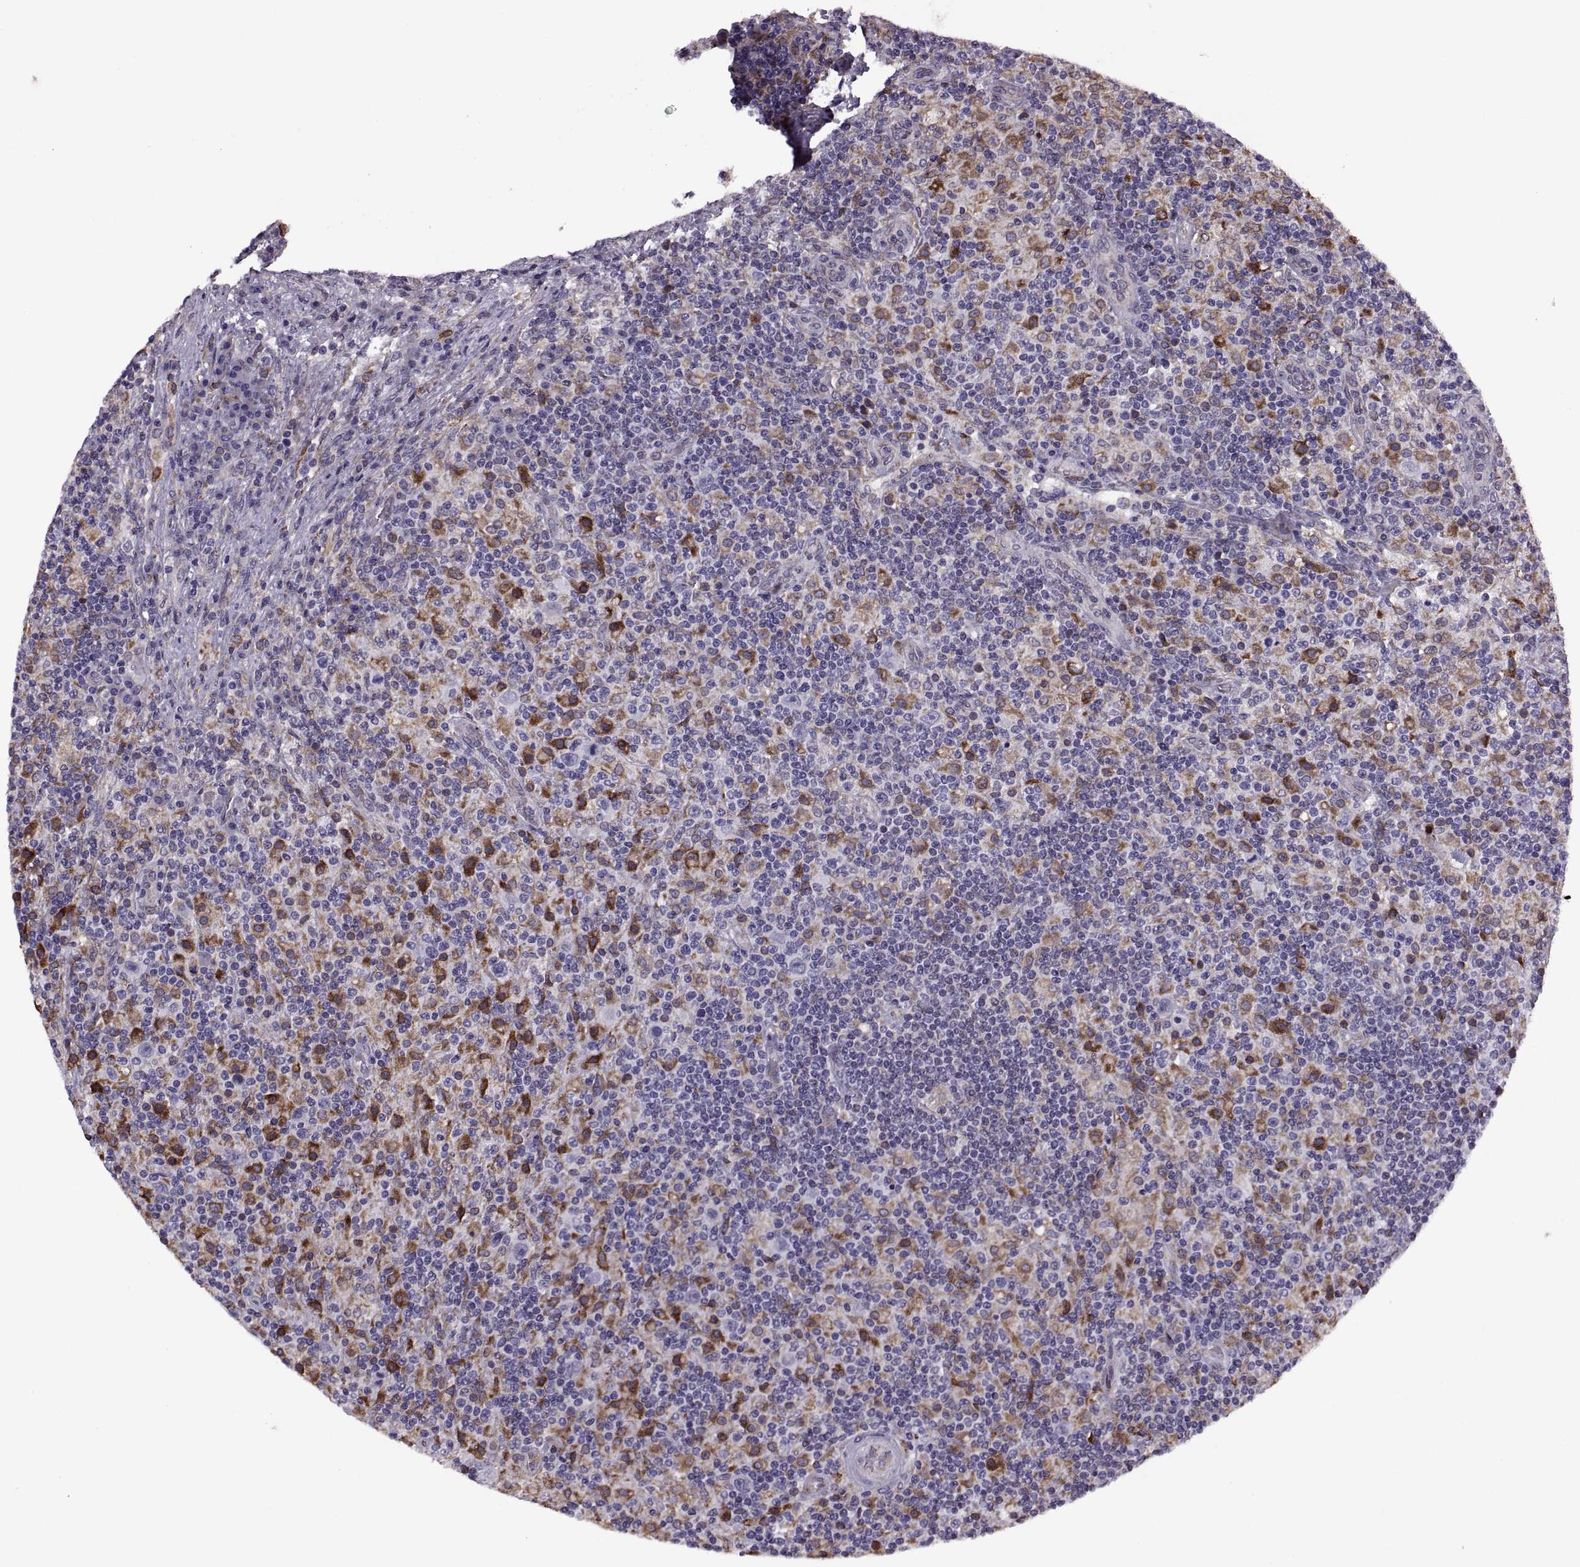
{"staining": {"intensity": "negative", "quantity": "none", "location": "none"}, "tissue": "lymphoma", "cell_type": "Tumor cells", "image_type": "cancer", "snomed": [{"axis": "morphology", "description": "Hodgkin's disease, NOS"}, {"axis": "topography", "description": "Lymph node"}], "caption": "High magnification brightfield microscopy of Hodgkin's disease stained with DAB (3,3'-diaminobenzidine) (brown) and counterstained with hematoxylin (blue): tumor cells show no significant positivity.", "gene": "LETM2", "patient": {"sex": "male", "age": 70}}